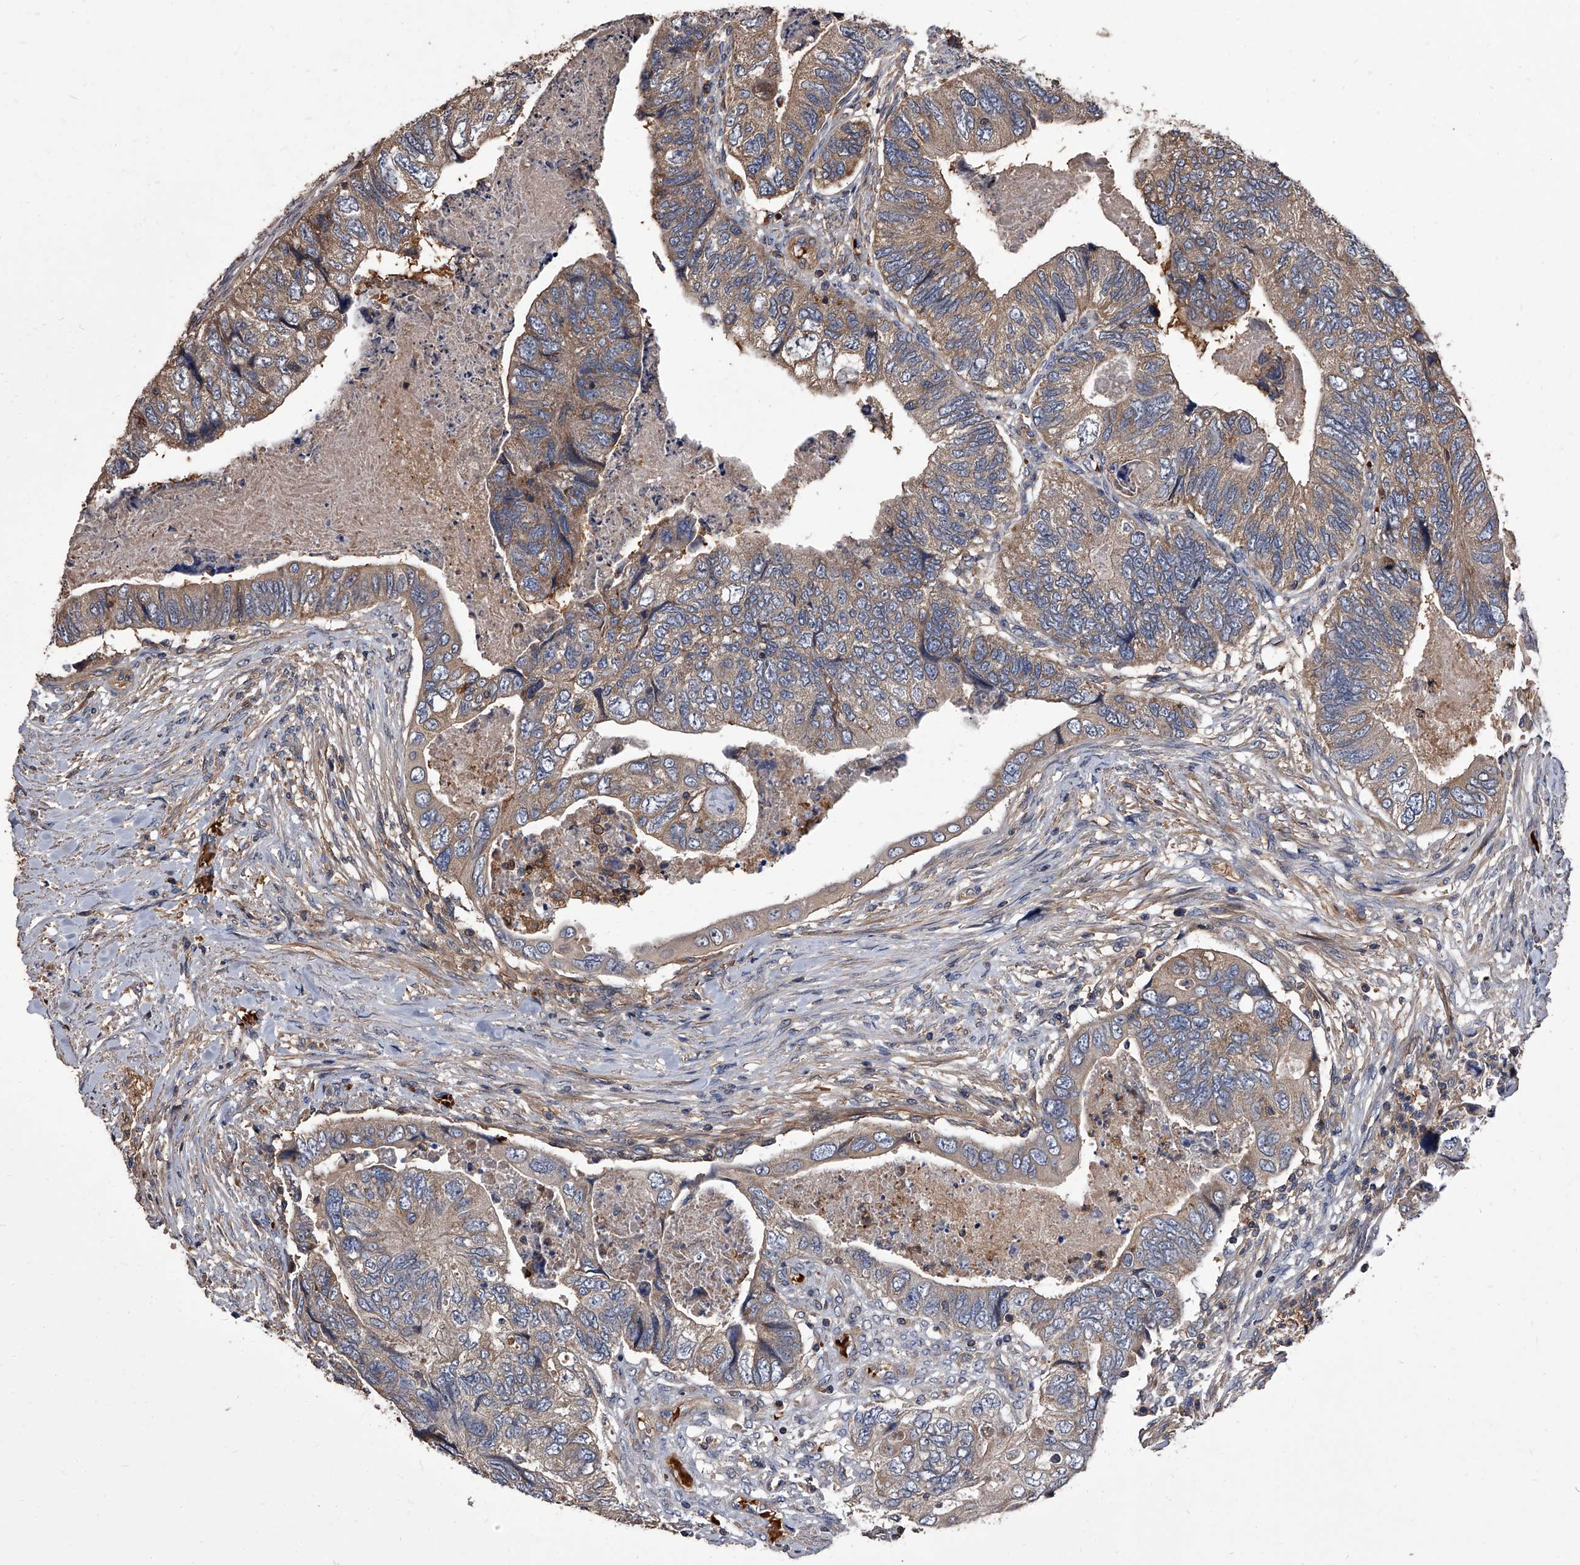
{"staining": {"intensity": "moderate", "quantity": ">75%", "location": "cytoplasmic/membranous"}, "tissue": "colorectal cancer", "cell_type": "Tumor cells", "image_type": "cancer", "snomed": [{"axis": "morphology", "description": "Adenocarcinoma, NOS"}, {"axis": "topography", "description": "Rectum"}], "caption": "Colorectal cancer (adenocarcinoma) stained with immunohistochemistry (IHC) exhibits moderate cytoplasmic/membranous positivity in approximately >75% of tumor cells.", "gene": "STK36", "patient": {"sex": "male", "age": 63}}